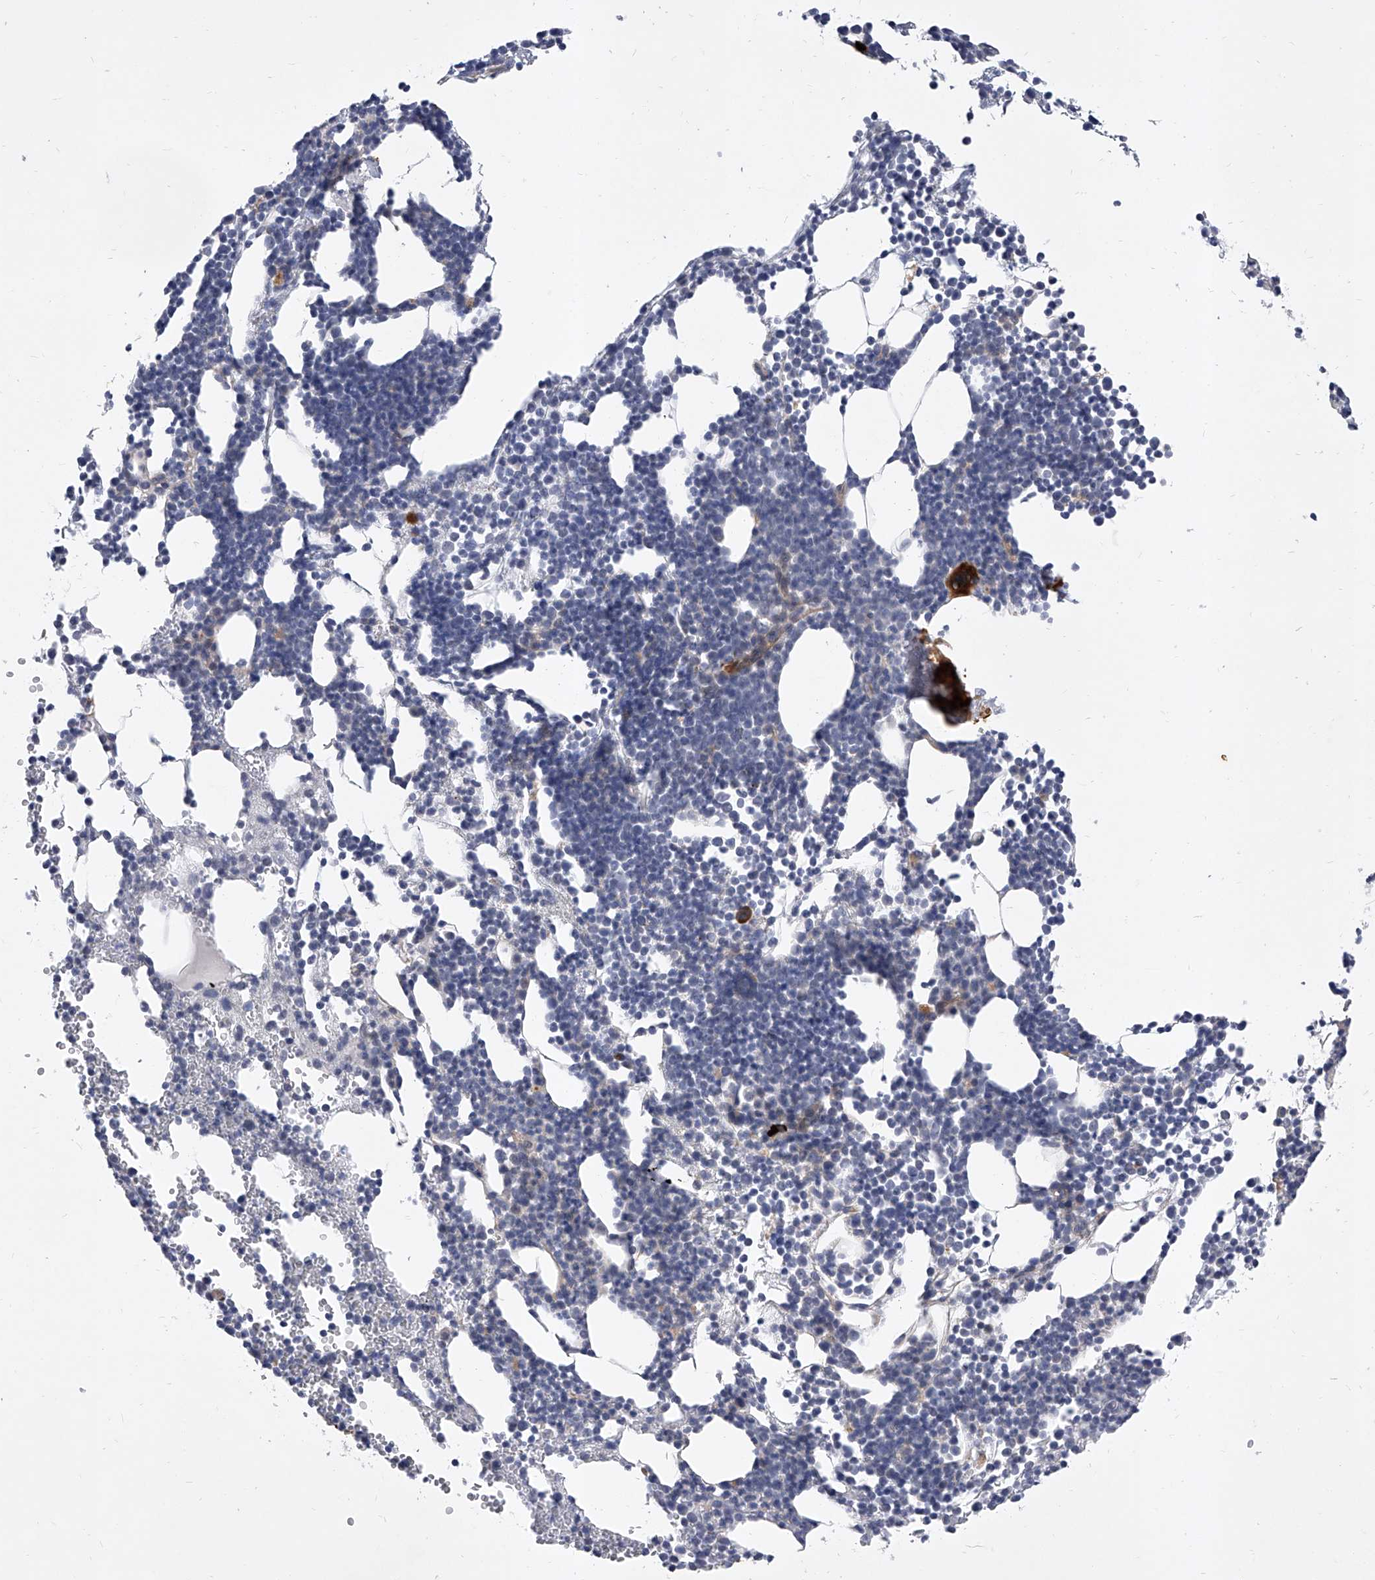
{"staining": {"intensity": "strong", "quantity": "<25%", "location": "cytoplasmic/membranous"}, "tissue": "bone marrow", "cell_type": "Hematopoietic cells", "image_type": "normal", "snomed": [{"axis": "morphology", "description": "Normal tissue, NOS"}, {"axis": "topography", "description": "Bone marrow"}], "caption": "A brown stain labels strong cytoplasmic/membranous staining of a protein in hematopoietic cells of benign human bone marrow.", "gene": "ENSG00000250424", "patient": {"sex": "female", "age": 67}}